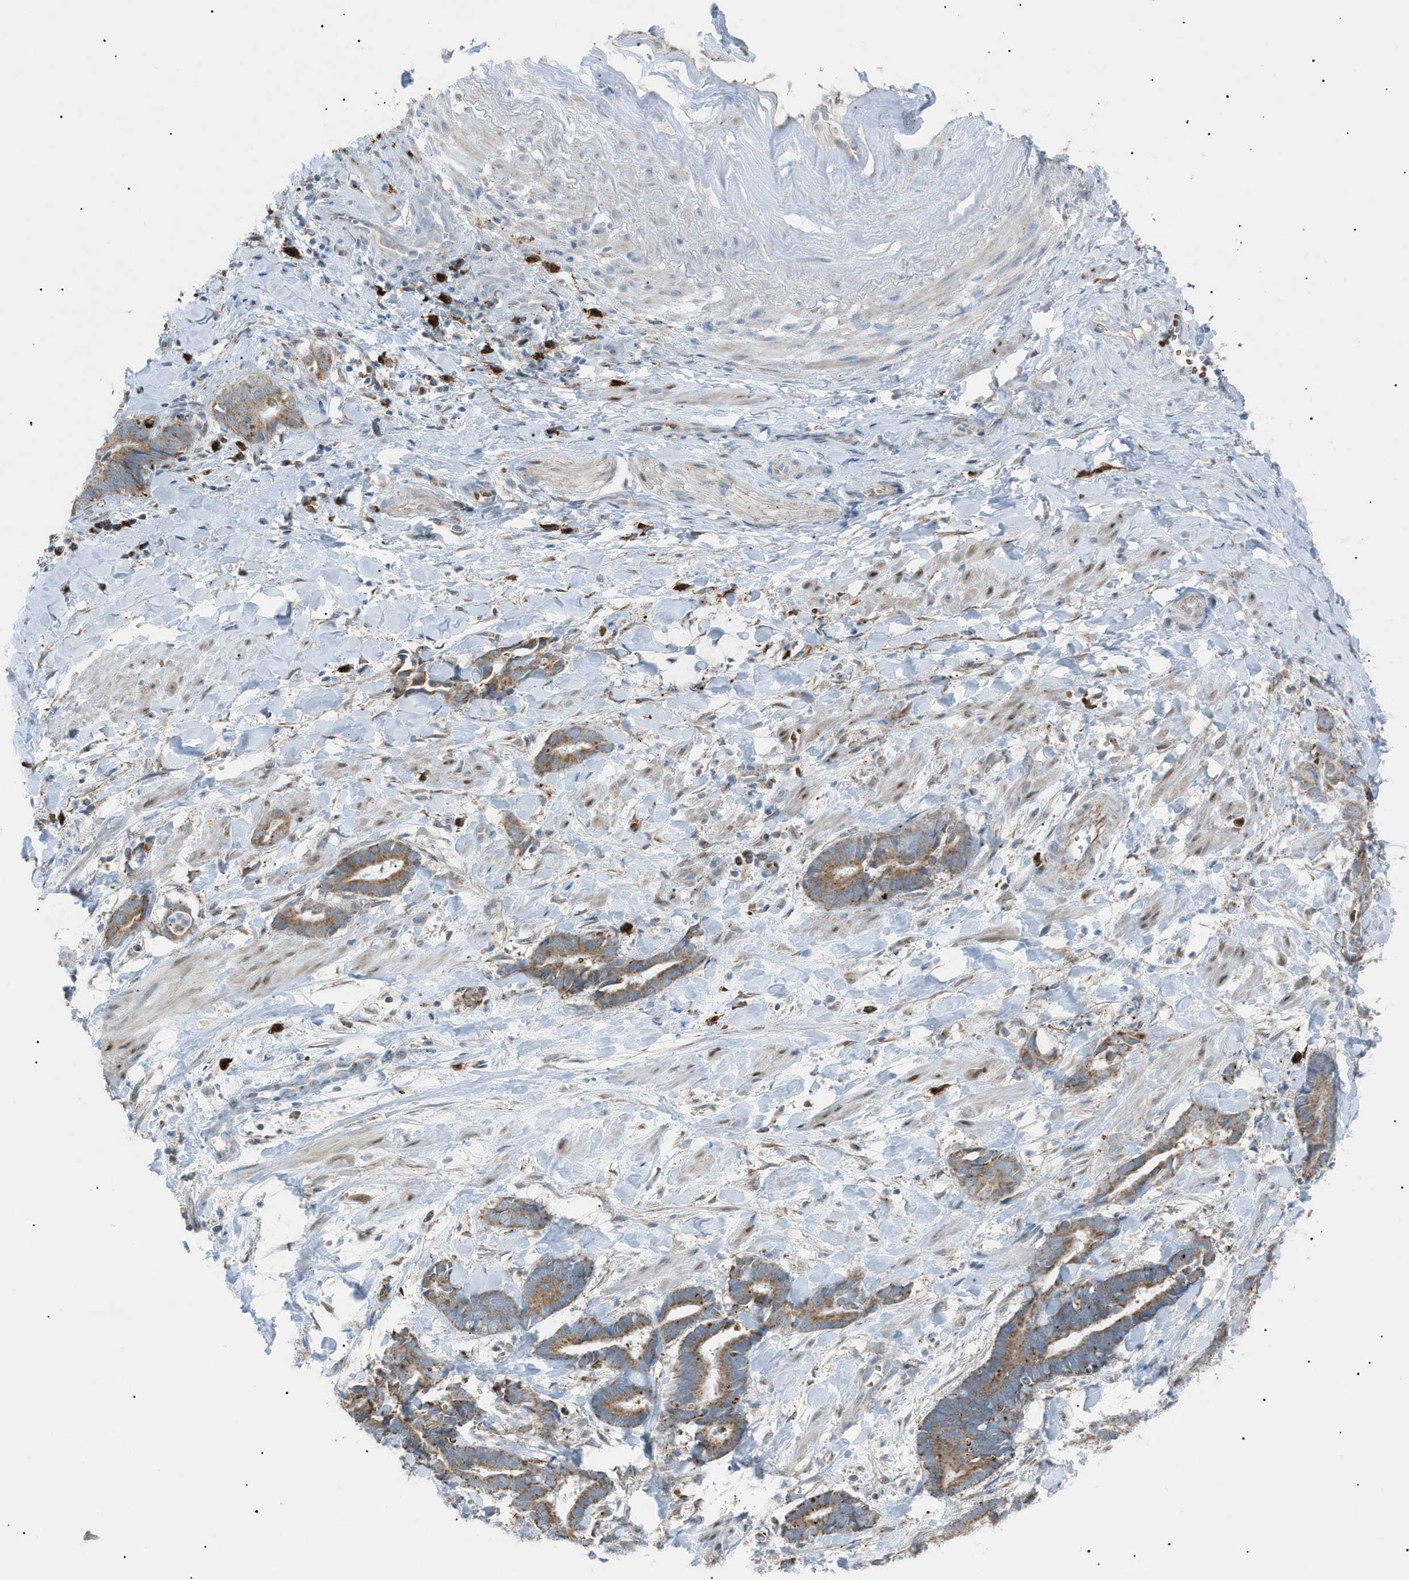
{"staining": {"intensity": "moderate", "quantity": ">75%", "location": "cytoplasmic/membranous"}, "tissue": "cervical cancer", "cell_type": "Tumor cells", "image_type": "cancer", "snomed": [{"axis": "morphology", "description": "Adenocarcinoma, NOS"}, {"axis": "topography", "description": "Cervix"}], "caption": "DAB (3,3'-diaminobenzidine) immunohistochemical staining of human cervical adenocarcinoma exhibits moderate cytoplasmic/membranous protein expression in approximately >75% of tumor cells.", "gene": "ZNF516", "patient": {"sex": "female", "age": 44}}